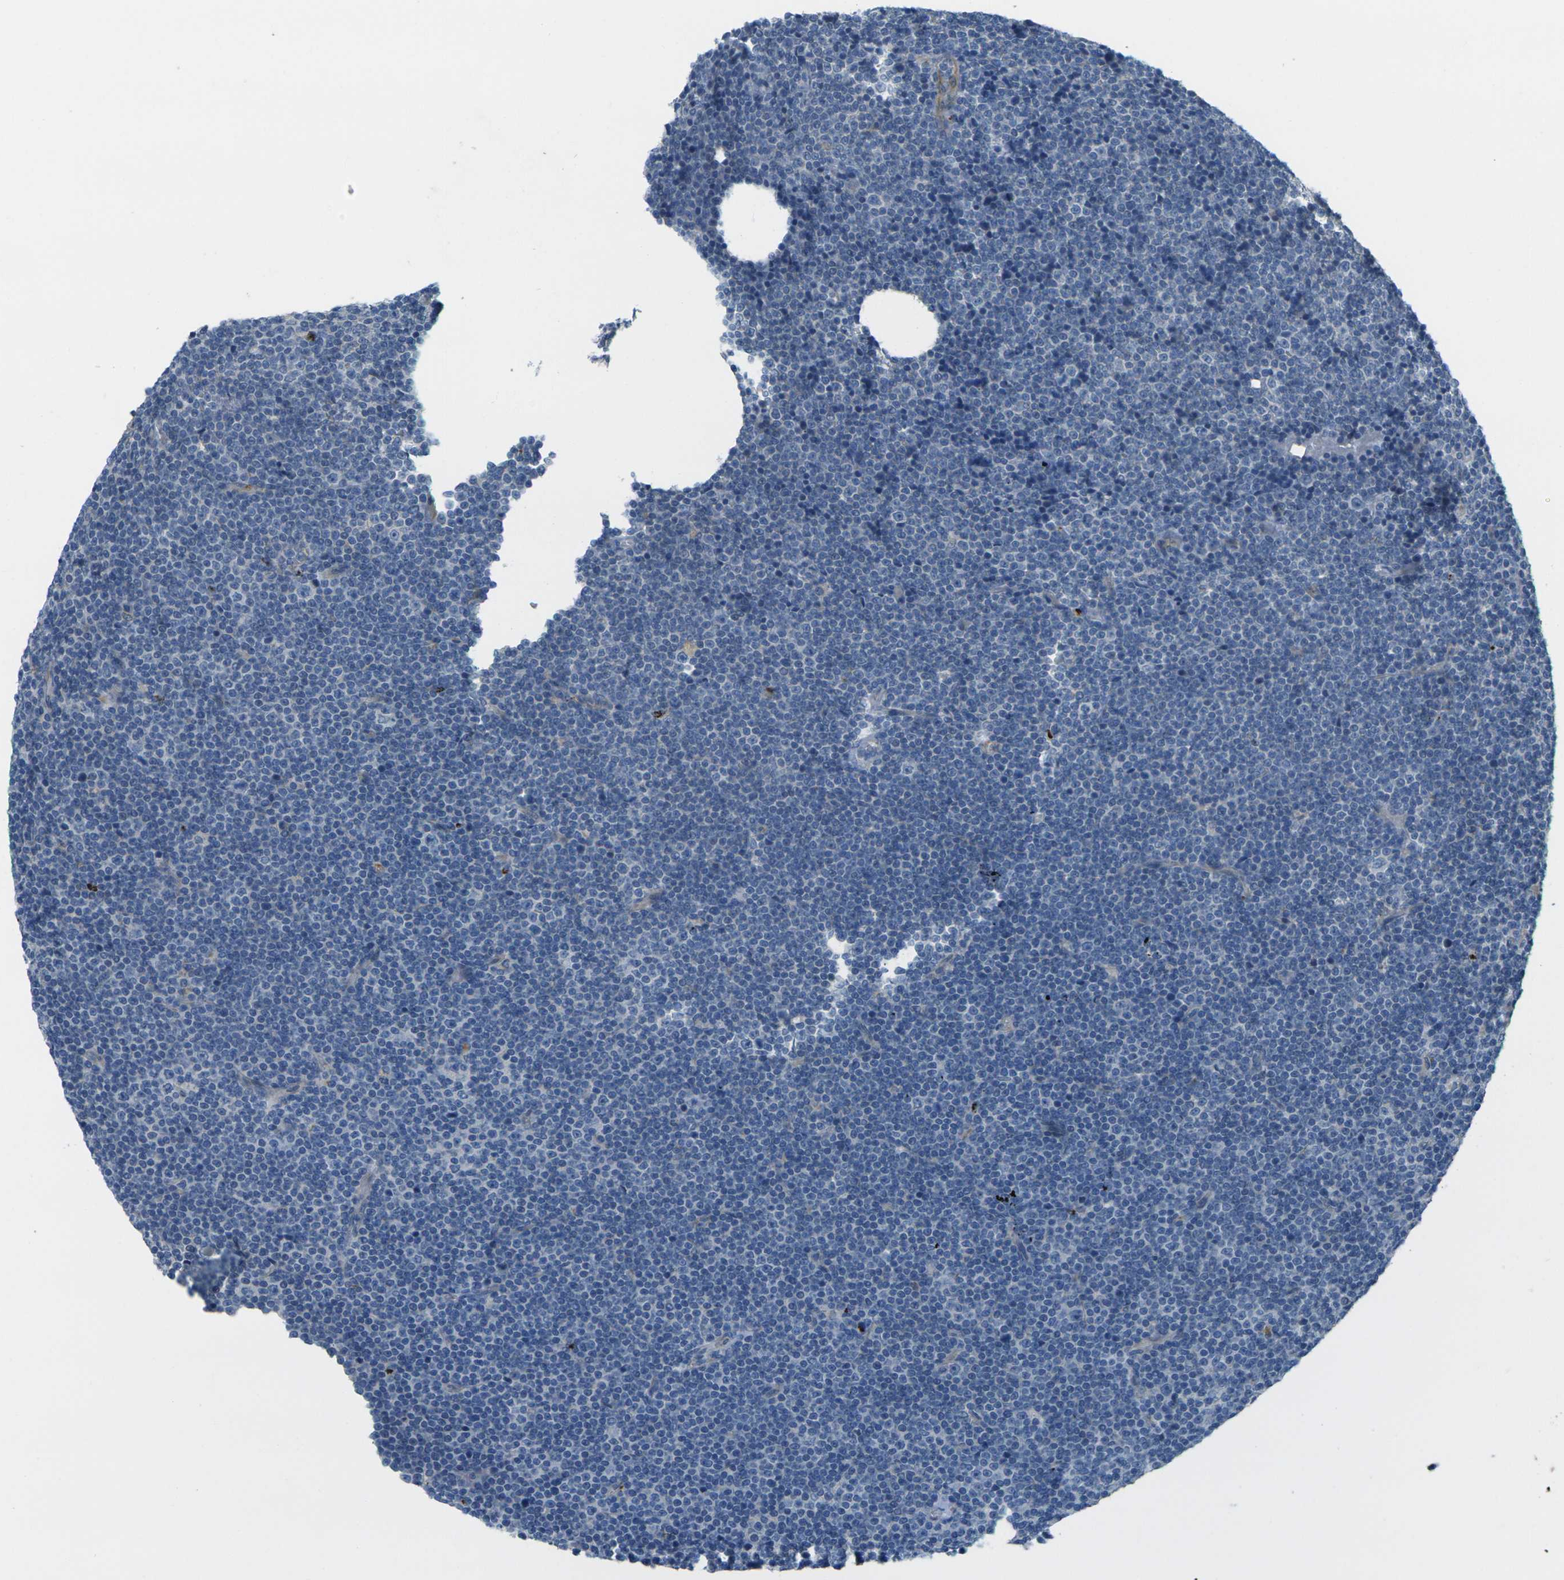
{"staining": {"intensity": "negative", "quantity": "none", "location": "none"}, "tissue": "lymphoma", "cell_type": "Tumor cells", "image_type": "cancer", "snomed": [{"axis": "morphology", "description": "Malignant lymphoma, non-Hodgkin's type, Low grade"}, {"axis": "topography", "description": "Lymph node"}], "caption": "Immunohistochemistry (IHC) of lymphoma demonstrates no expression in tumor cells.", "gene": "CYP2C8", "patient": {"sex": "female", "age": 67}}